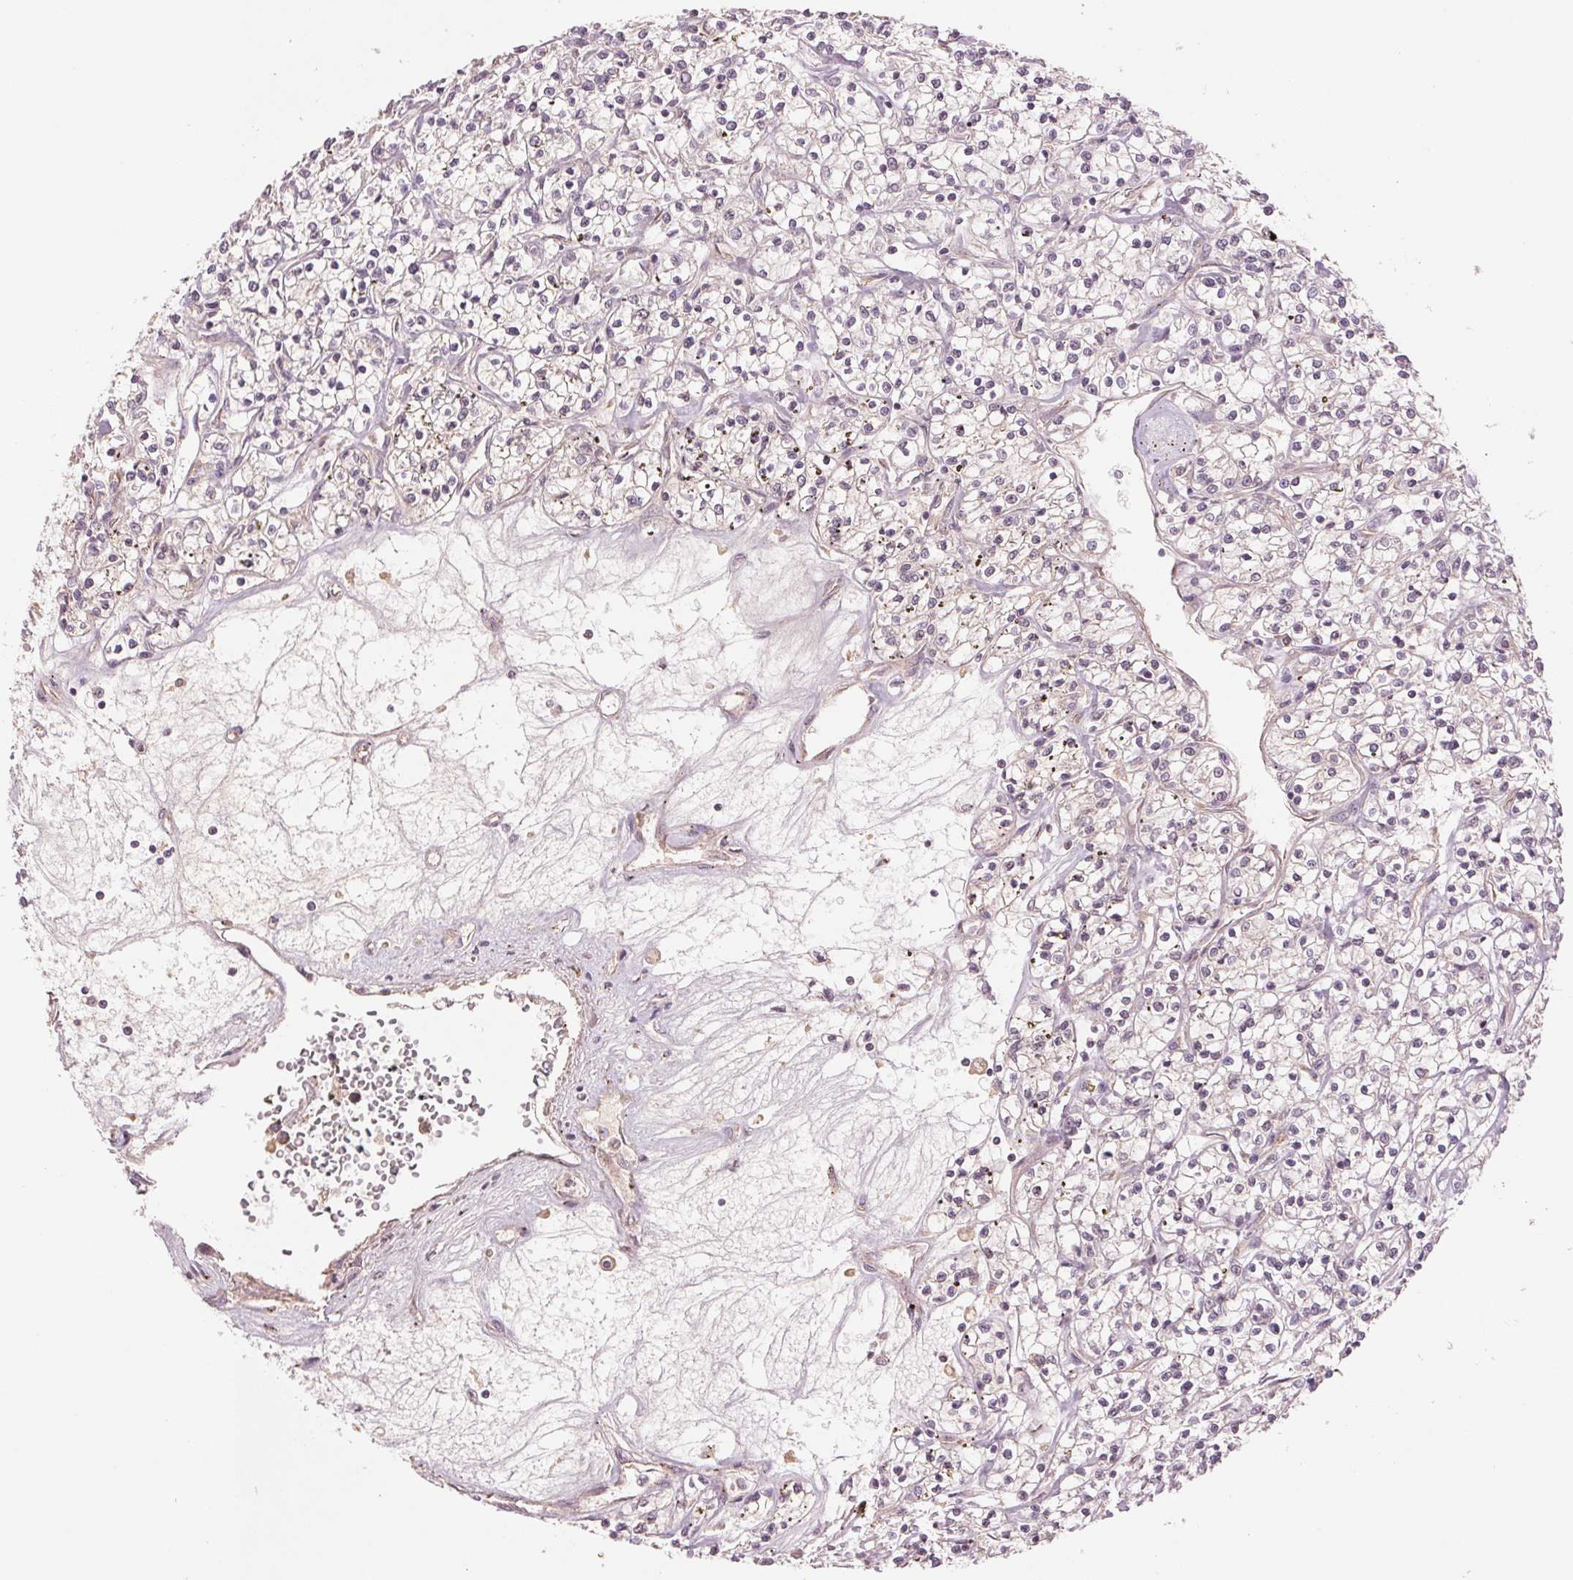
{"staining": {"intensity": "negative", "quantity": "none", "location": "none"}, "tissue": "renal cancer", "cell_type": "Tumor cells", "image_type": "cancer", "snomed": [{"axis": "morphology", "description": "Adenocarcinoma, NOS"}, {"axis": "topography", "description": "Kidney"}], "caption": "Image shows no protein expression in tumor cells of renal adenocarcinoma tissue. (DAB (3,3'-diaminobenzidine) immunohistochemistry, high magnification).", "gene": "PPIA", "patient": {"sex": "female", "age": 59}}